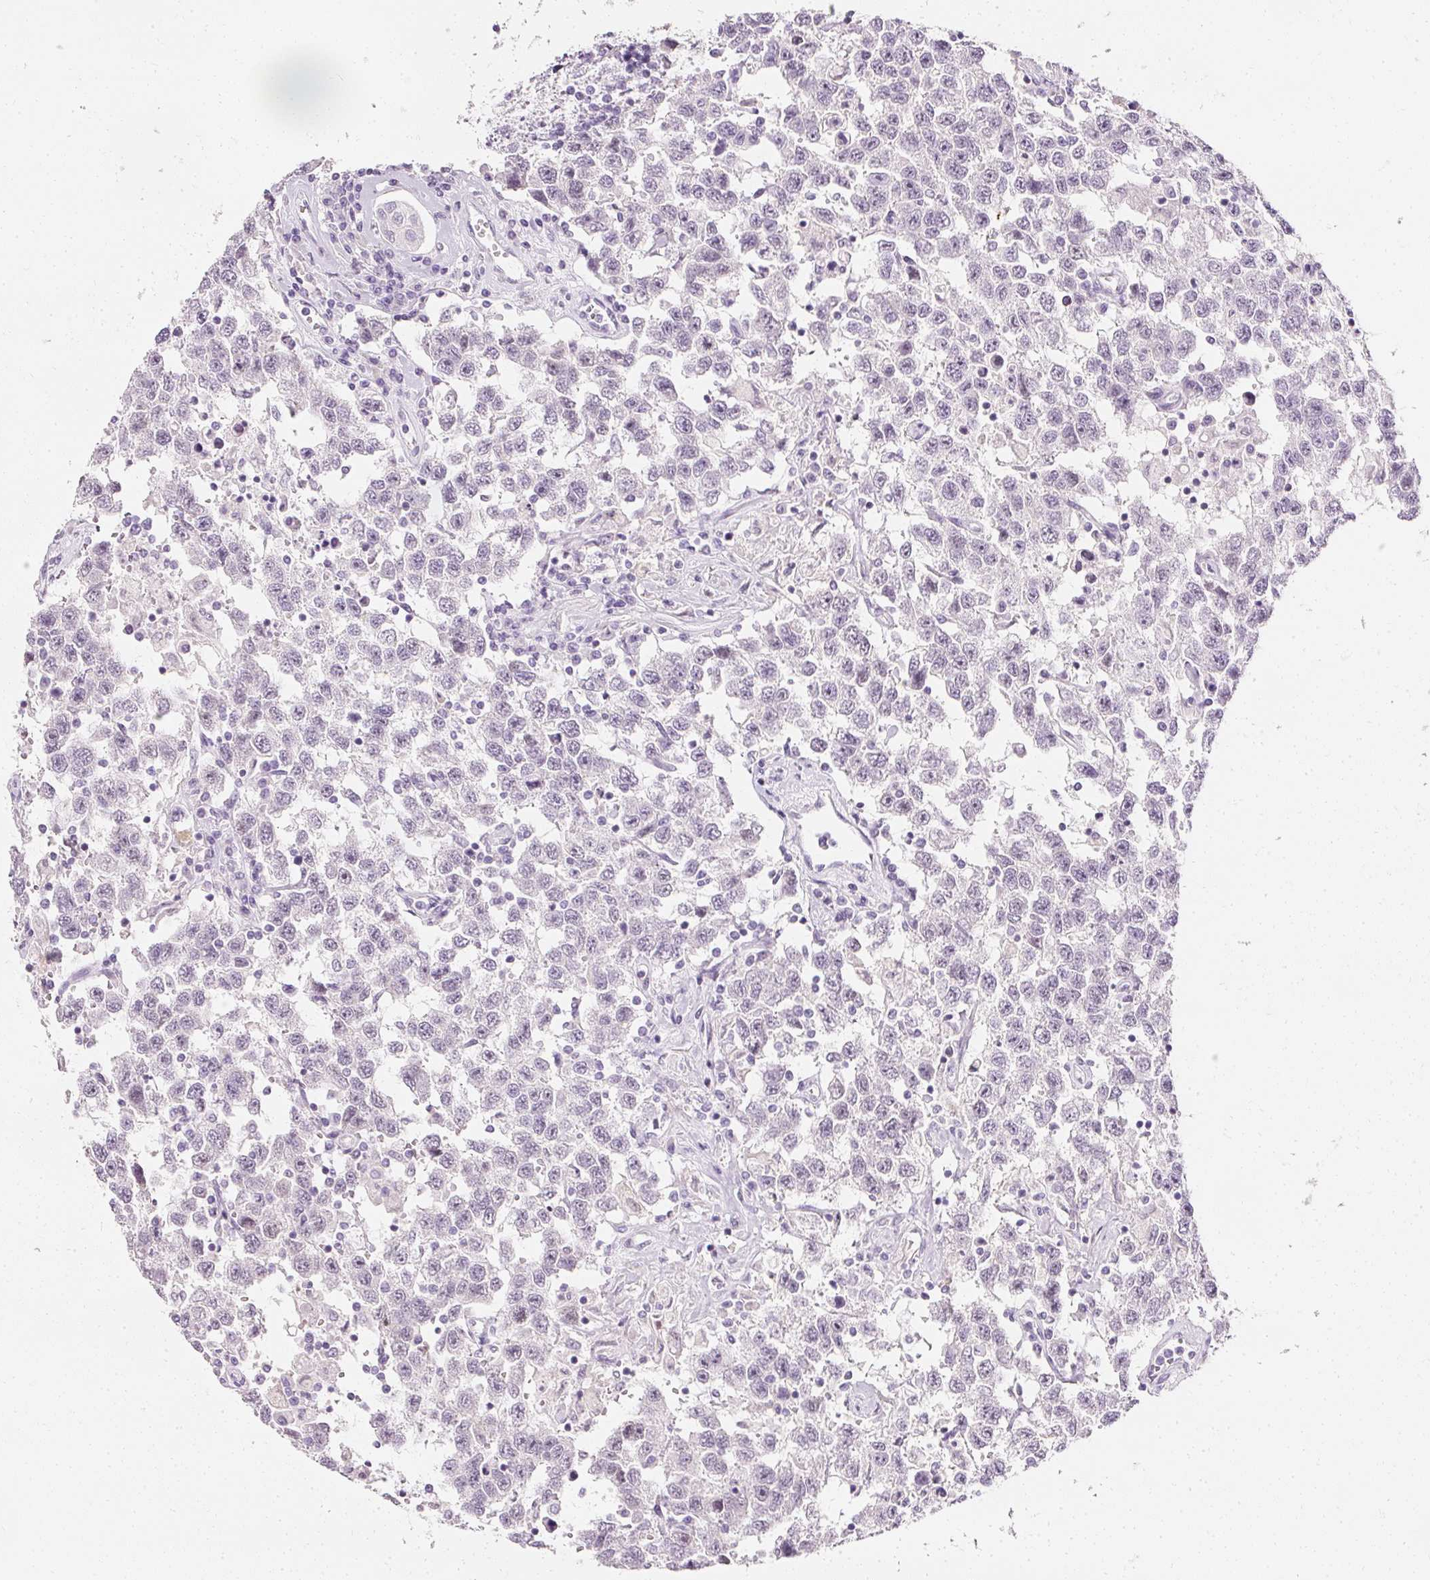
{"staining": {"intensity": "negative", "quantity": "none", "location": "none"}, "tissue": "testis cancer", "cell_type": "Tumor cells", "image_type": "cancer", "snomed": [{"axis": "morphology", "description": "Seminoma, NOS"}, {"axis": "topography", "description": "Testis"}], "caption": "IHC photomicrograph of neoplastic tissue: testis cancer (seminoma) stained with DAB (3,3'-diaminobenzidine) shows no significant protein expression in tumor cells.", "gene": "ELAVL3", "patient": {"sex": "male", "age": 41}}